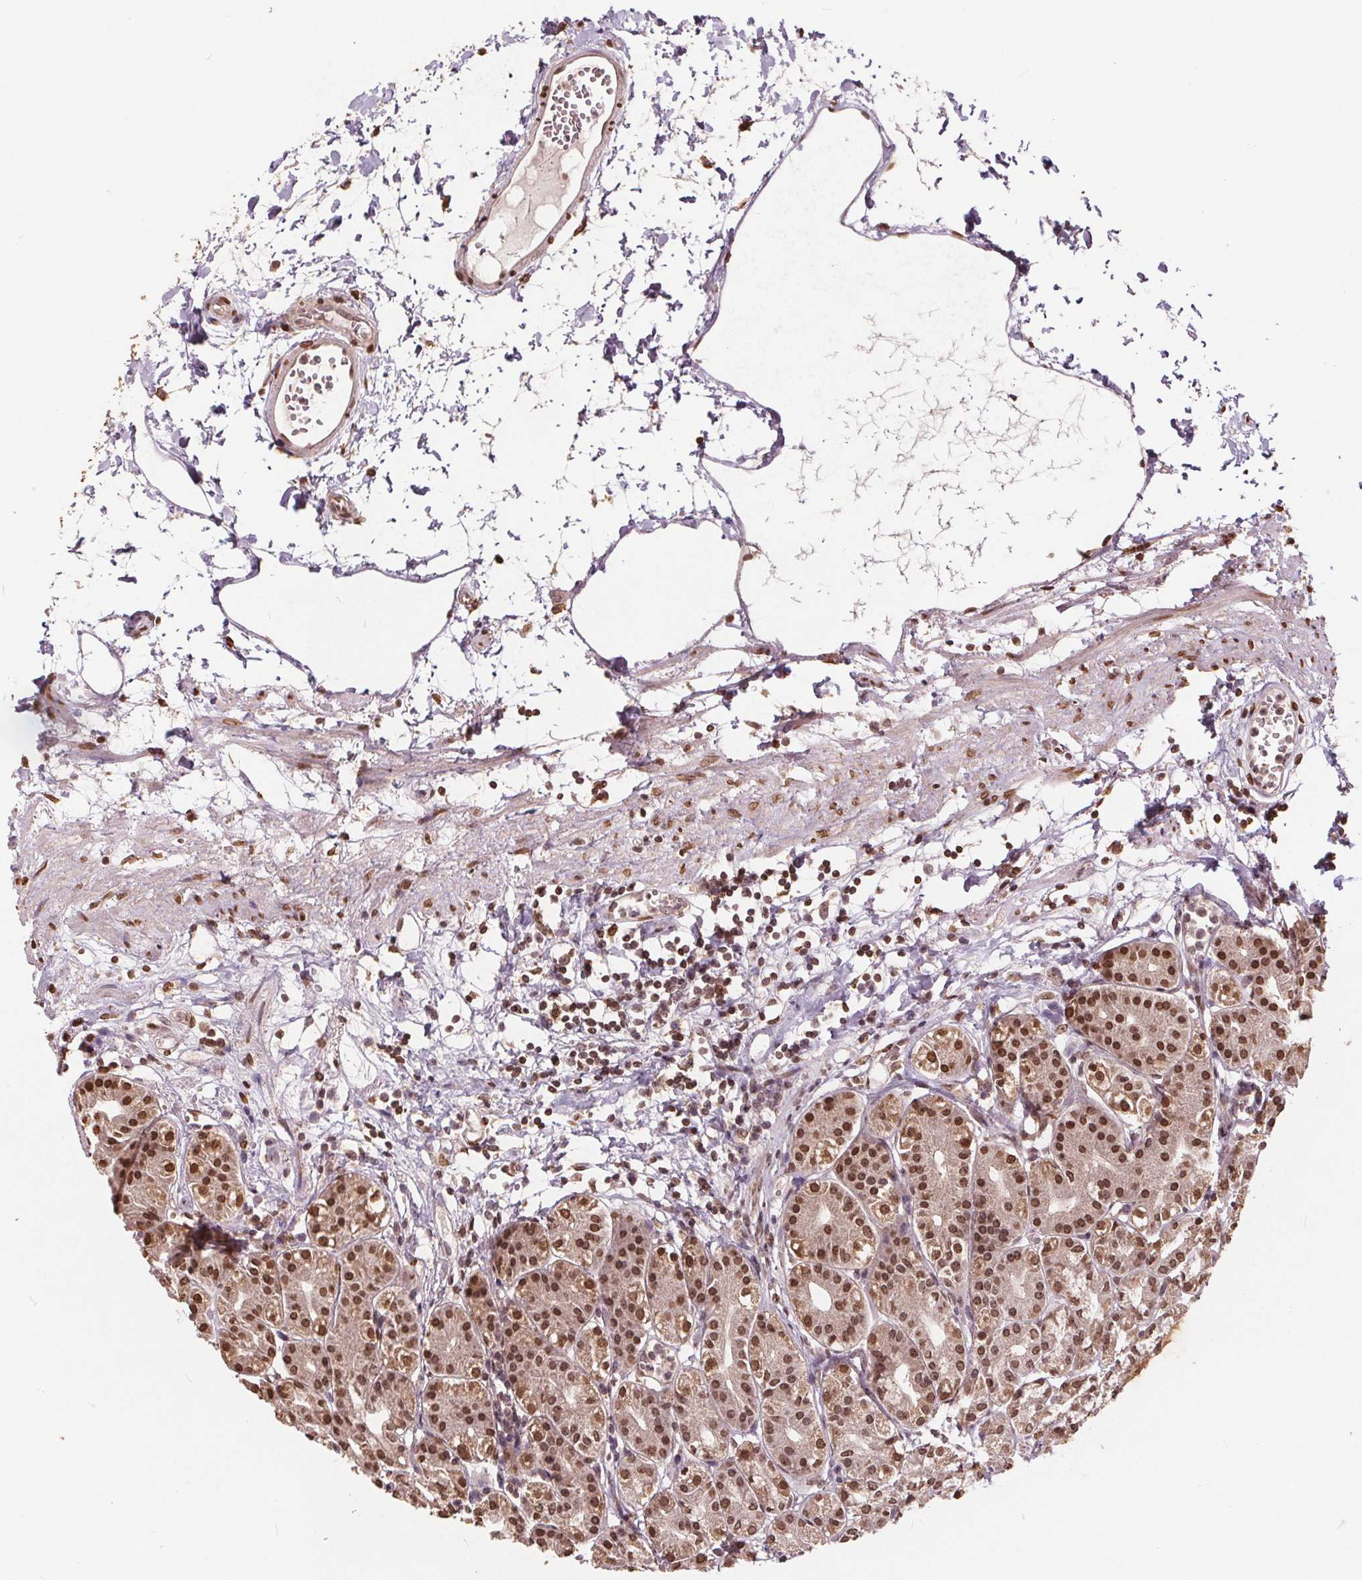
{"staining": {"intensity": "moderate", "quantity": ">75%", "location": "cytoplasmic/membranous,nuclear"}, "tissue": "stomach", "cell_type": "Glandular cells", "image_type": "normal", "snomed": [{"axis": "morphology", "description": "Normal tissue, NOS"}, {"axis": "topography", "description": "Skeletal muscle"}, {"axis": "topography", "description": "Stomach"}], "caption": "Immunohistochemistry of unremarkable stomach demonstrates medium levels of moderate cytoplasmic/membranous,nuclear positivity in approximately >75% of glandular cells.", "gene": "HIF1AN", "patient": {"sex": "female", "age": 57}}